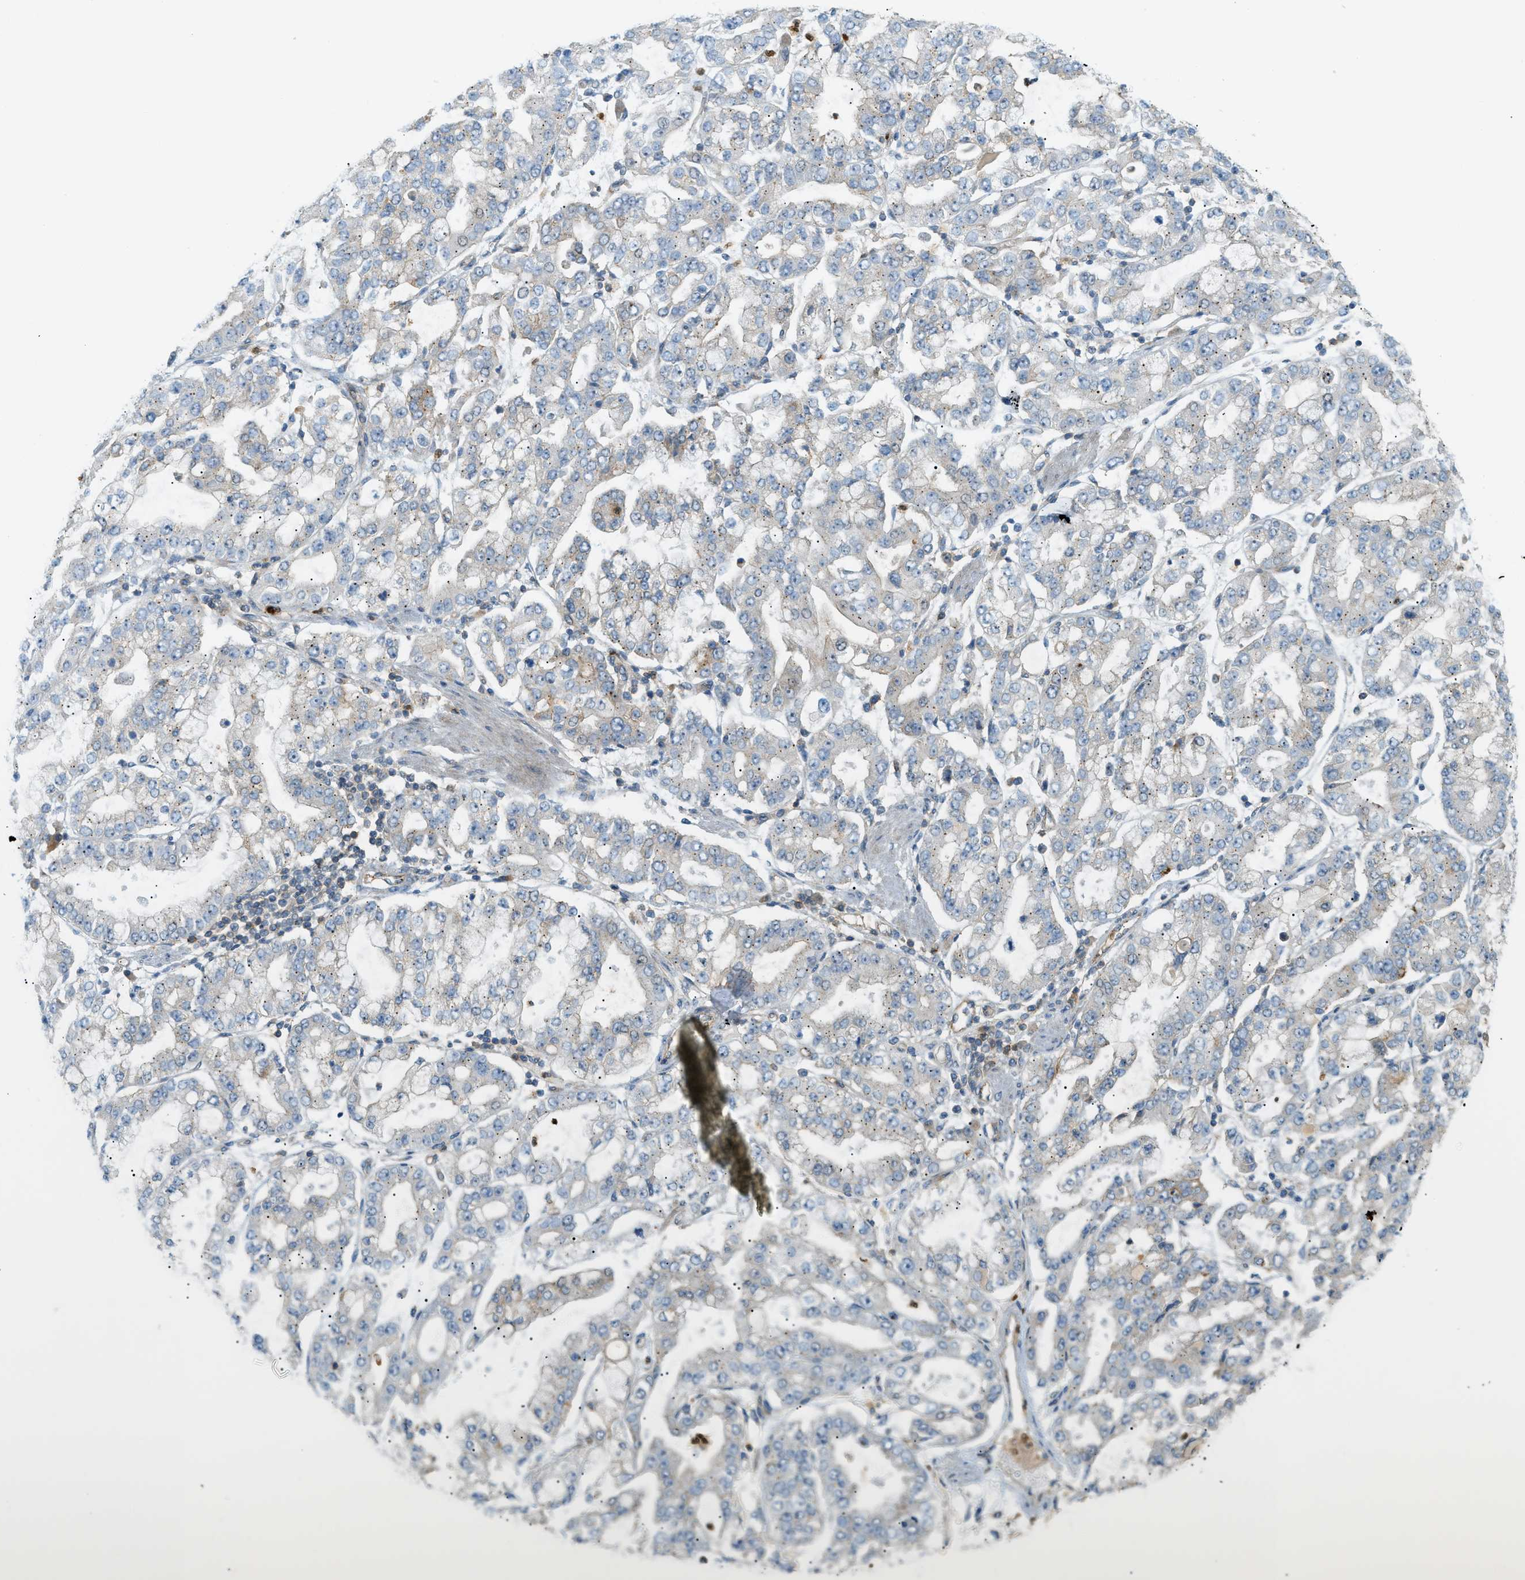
{"staining": {"intensity": "weak", "quantity": "<25%", "location": "cytoplasmic/membranous"}, "tissue": "stomach cancer", "cell_type": "Tumor cells", "image_type": "cancer", "snomed": [{"axis": "morphology", "description": "Adenocarcinoma, NOS"}, {"axis": "topography", "description": "Stomach"}], "caption": "The immunohistochemistry (IHC) micrograph has no significant staining in tumor cells of stomach cancer (adenocarcinoma) tissue.", "gene": "GRK6", "patient": {"sex": "male", "age": 76}}